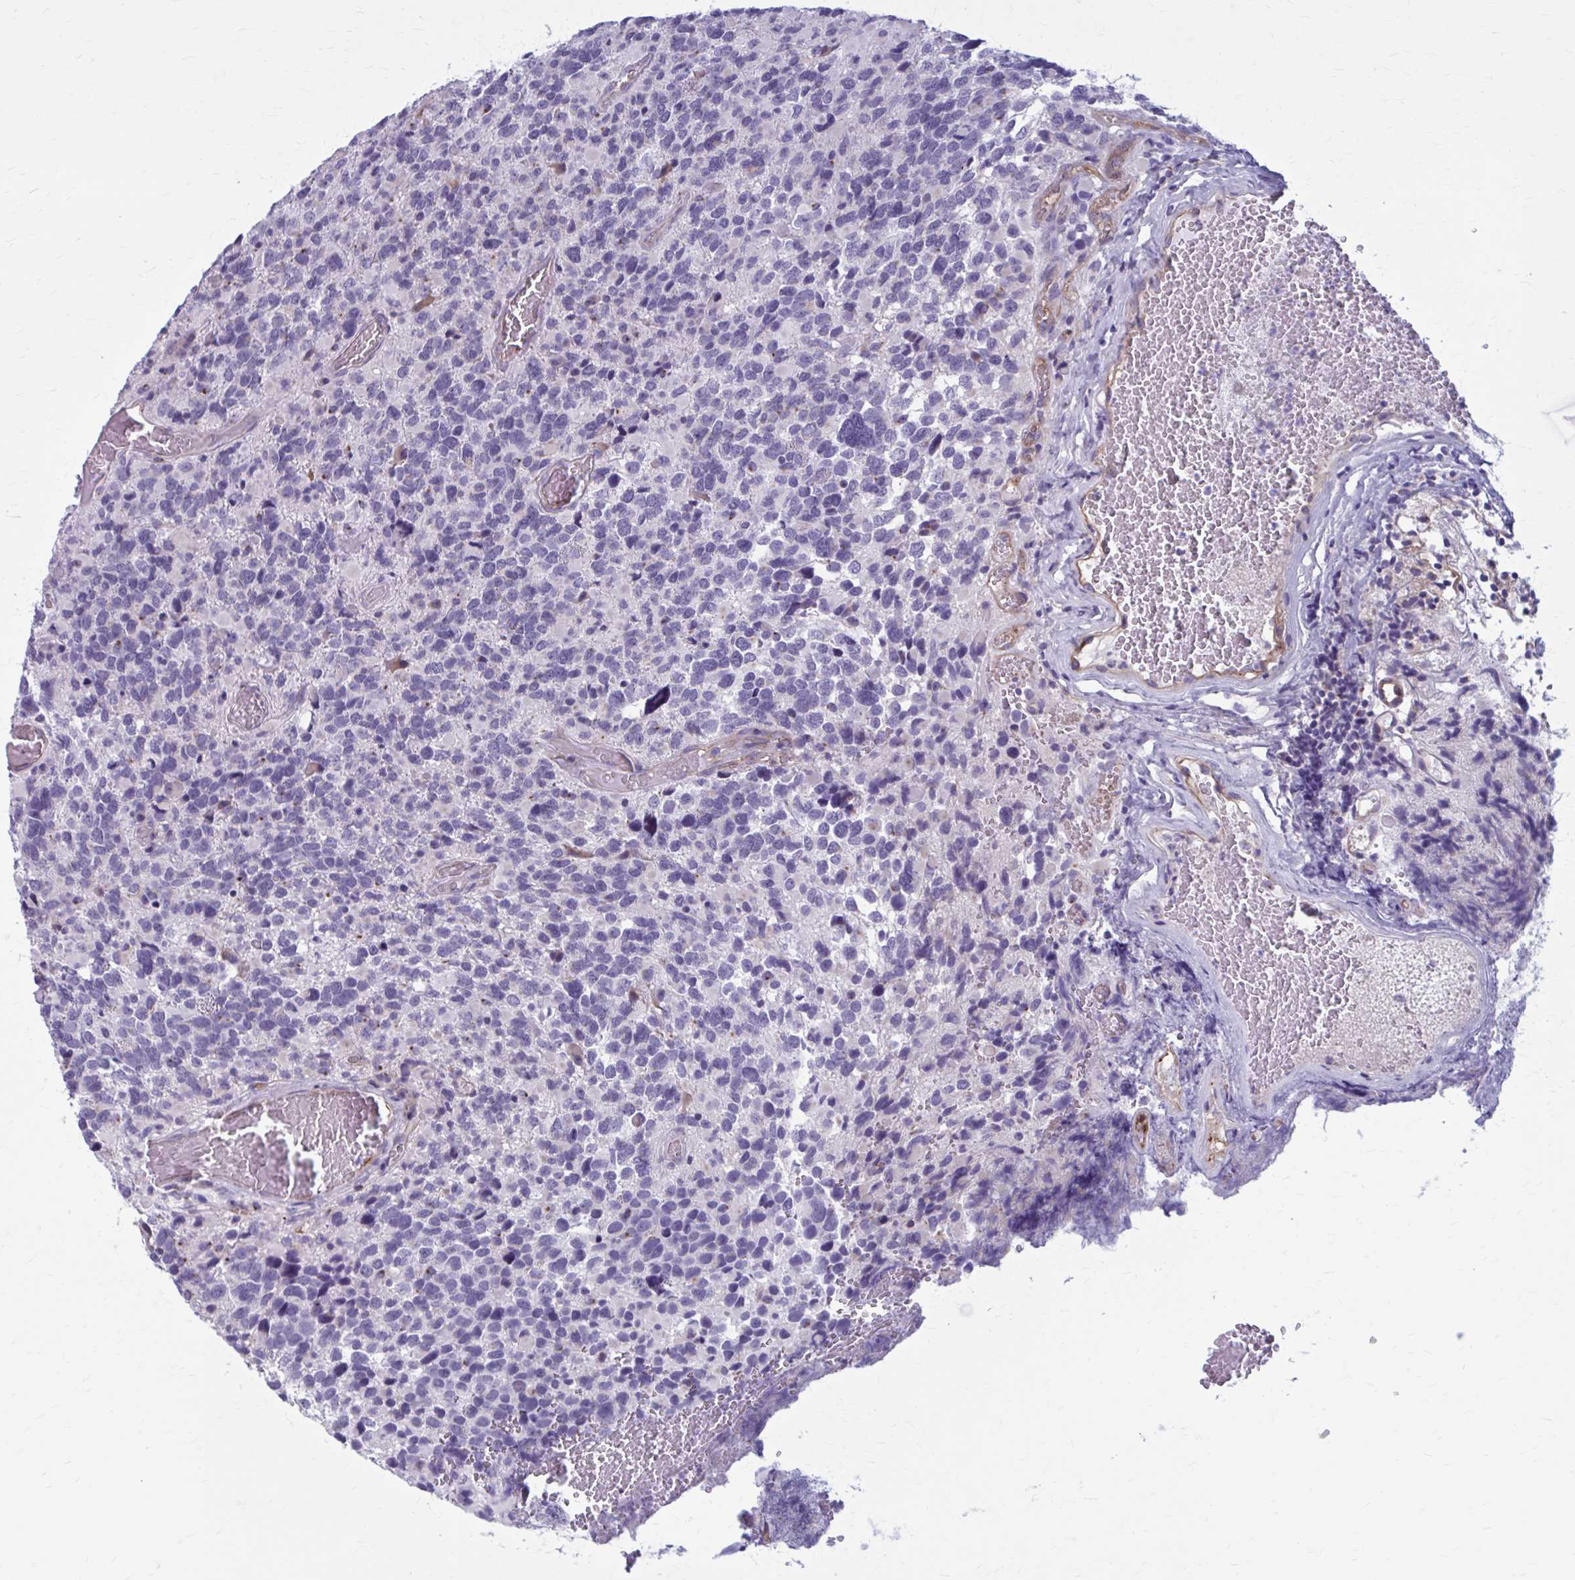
{"staining": {"intensity": "negative", "quantity": "none", "location": "none"}, "tissue": "glioma", "cell_type": "Tumor cells", "image_type": "cancer", "snomed": [{"axis": "morphology", "description": "Glioma, malignant, High grade"}, {"axis": "topography", "description": "Brain"}], "caption": "The histopathology image displays no staining of tumor cells in malignant glioma (high-grade).", "gene": "ZDHHC7", "patient": {"sex": "female", "age": 40}}